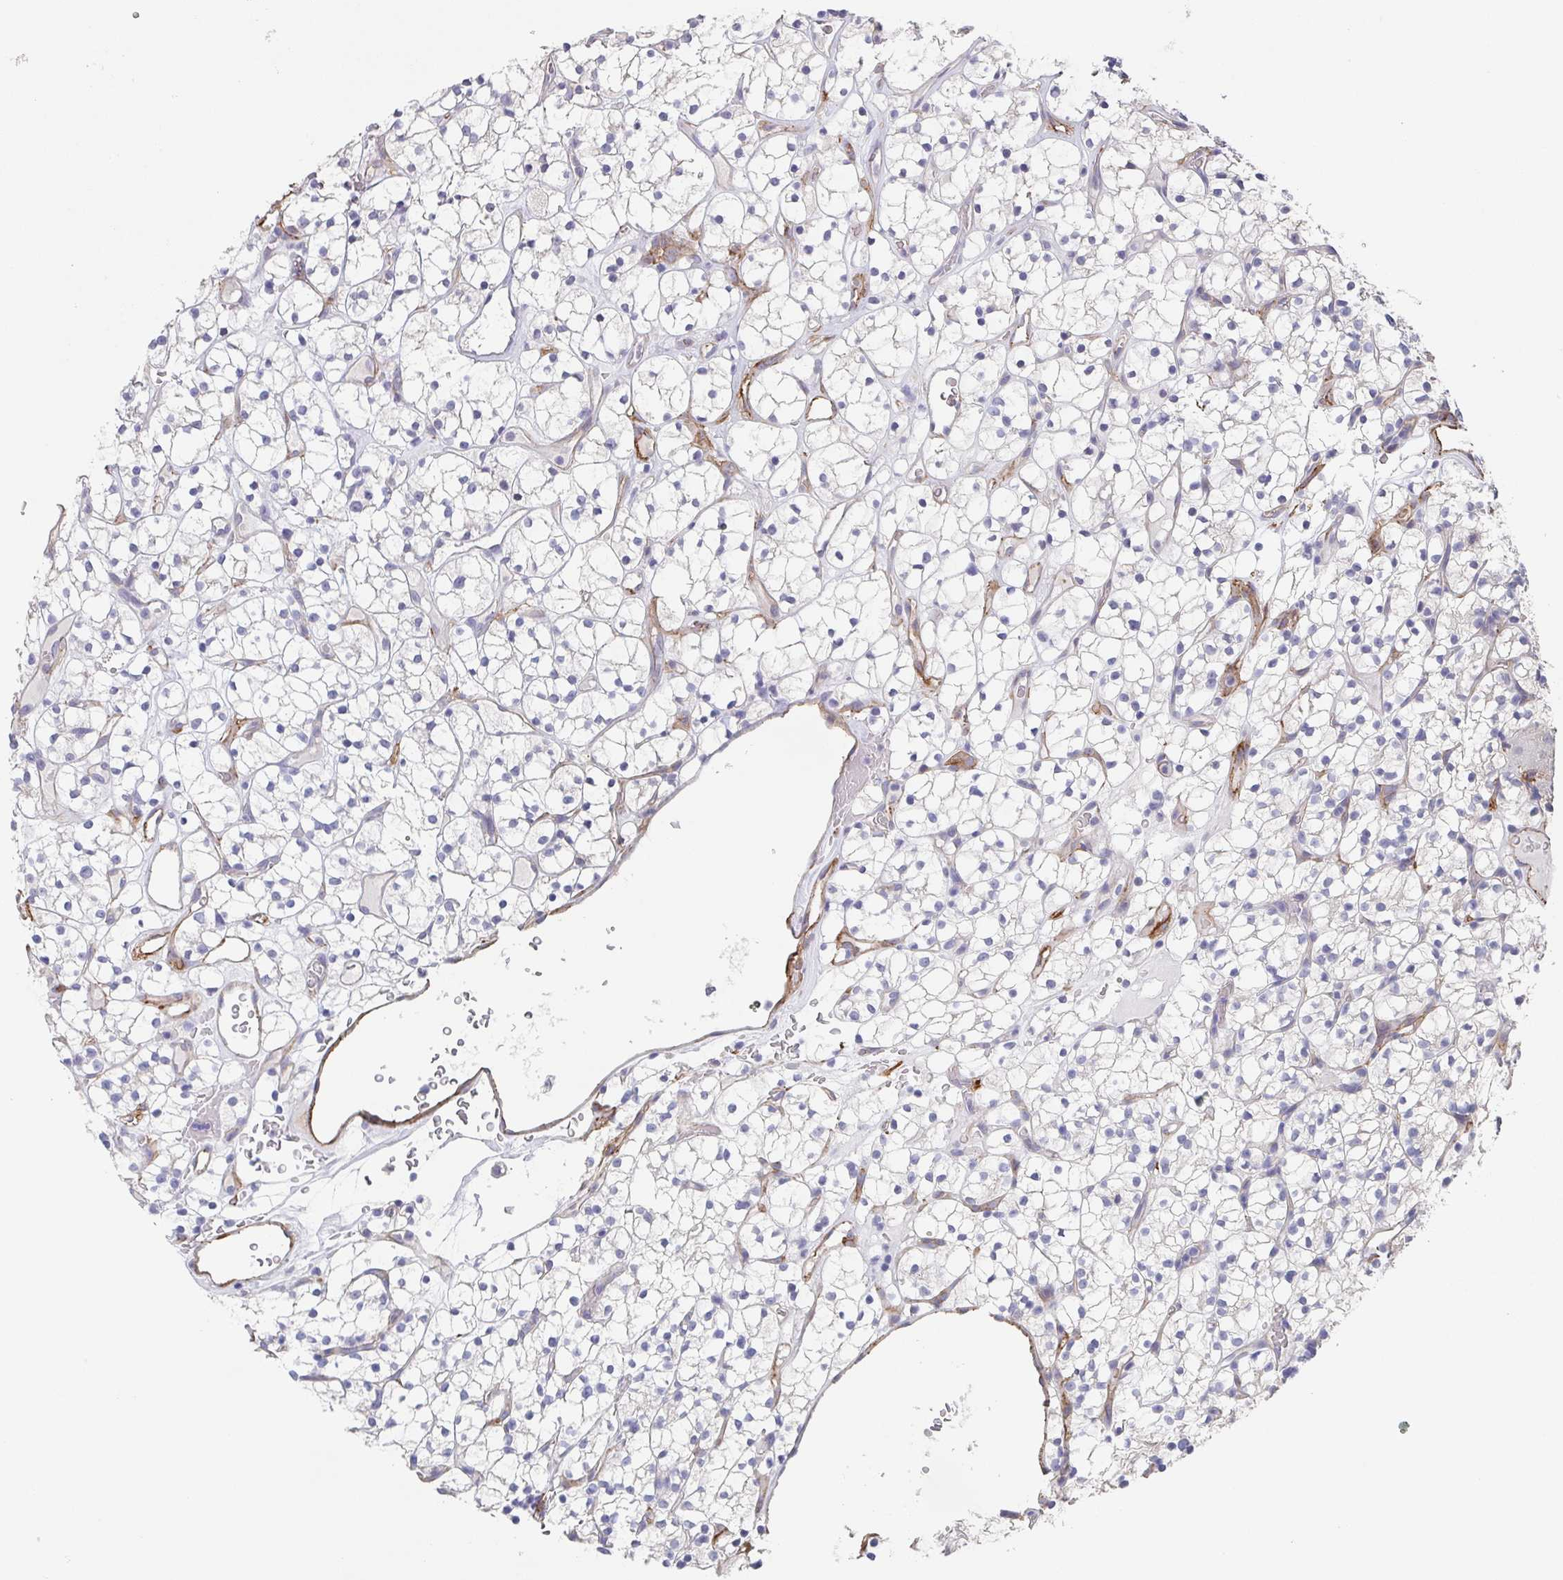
{"staining": {"intensity": "negative", "quantity": "none", "location": "none"}, "tissue": "renal cancer", "cell_type": "Tumor cells", "image_type": "cancer", "snomed": [{"axis": "morphology", "description": "Adenocarcinoma, NOS"}, {"axis": "topography", "description": "Kidney"}], "caption": "A histopathology image of human renal cancer (adenocarcinoma) is negative for staining in tumor cells.", "gene": "DBN1", "patient": {"sex": "female", "age": 64}}